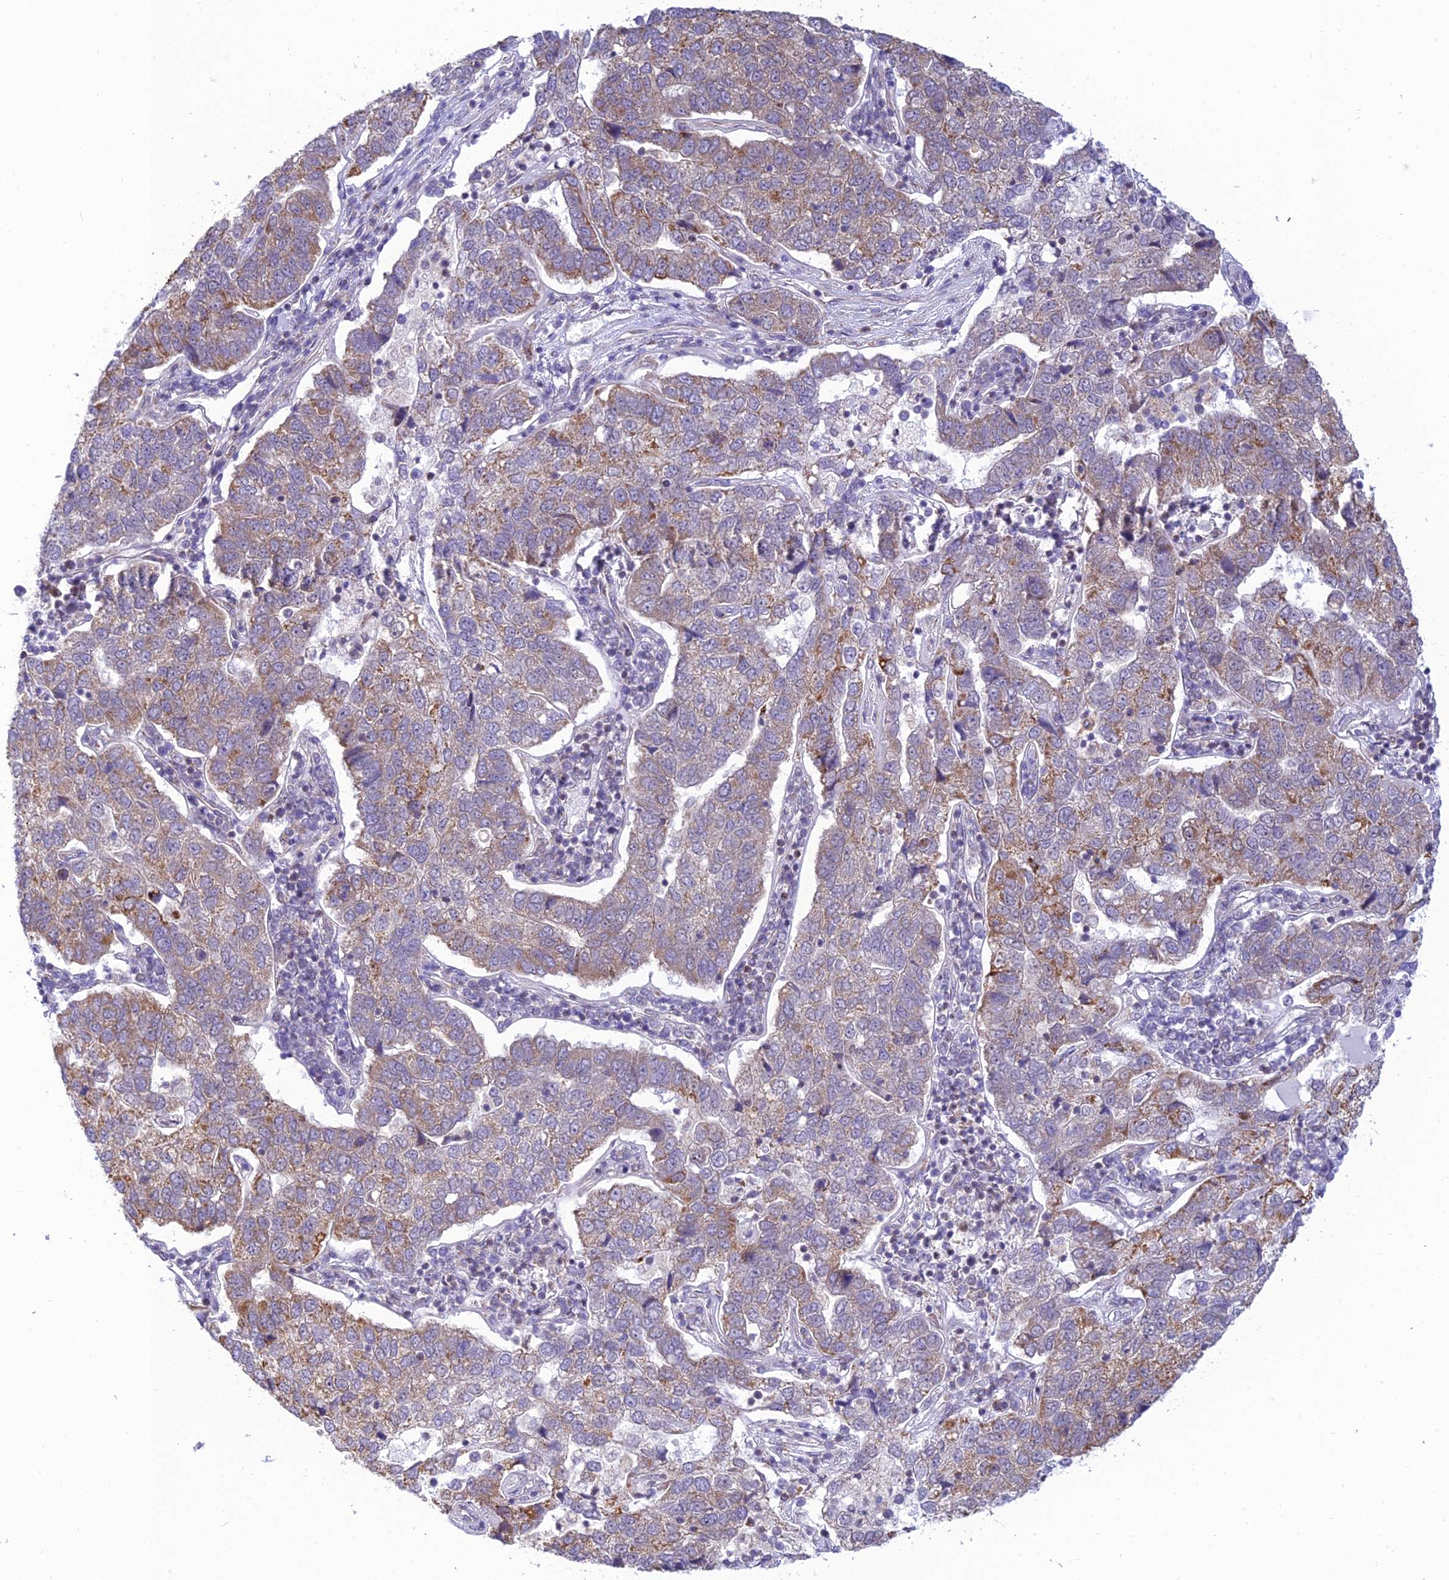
{"staining": {"intensity": "moderate", "quantity": "<25%", "location": "cytoplasmic/membranous"}, "tissue": "pancreatic cancer", "cell_type": "Tumor cells", "image_type": "cancer", "snomed": [{"axis": "morphology", "description": "Adenocarcinoma, NOS"}, {"axis": "topography", "description": "Pancreas"}], "caption": "DAB (3,3'-diaminobenzidine) immunohistochemical staining of human pancreatic cancer demonstrates moderate cytoplasmic/membranous protein positivity in about <25% of tumor cells.", "gene": "HOOK2", "patient": {"sex": "female", "age": 61}}